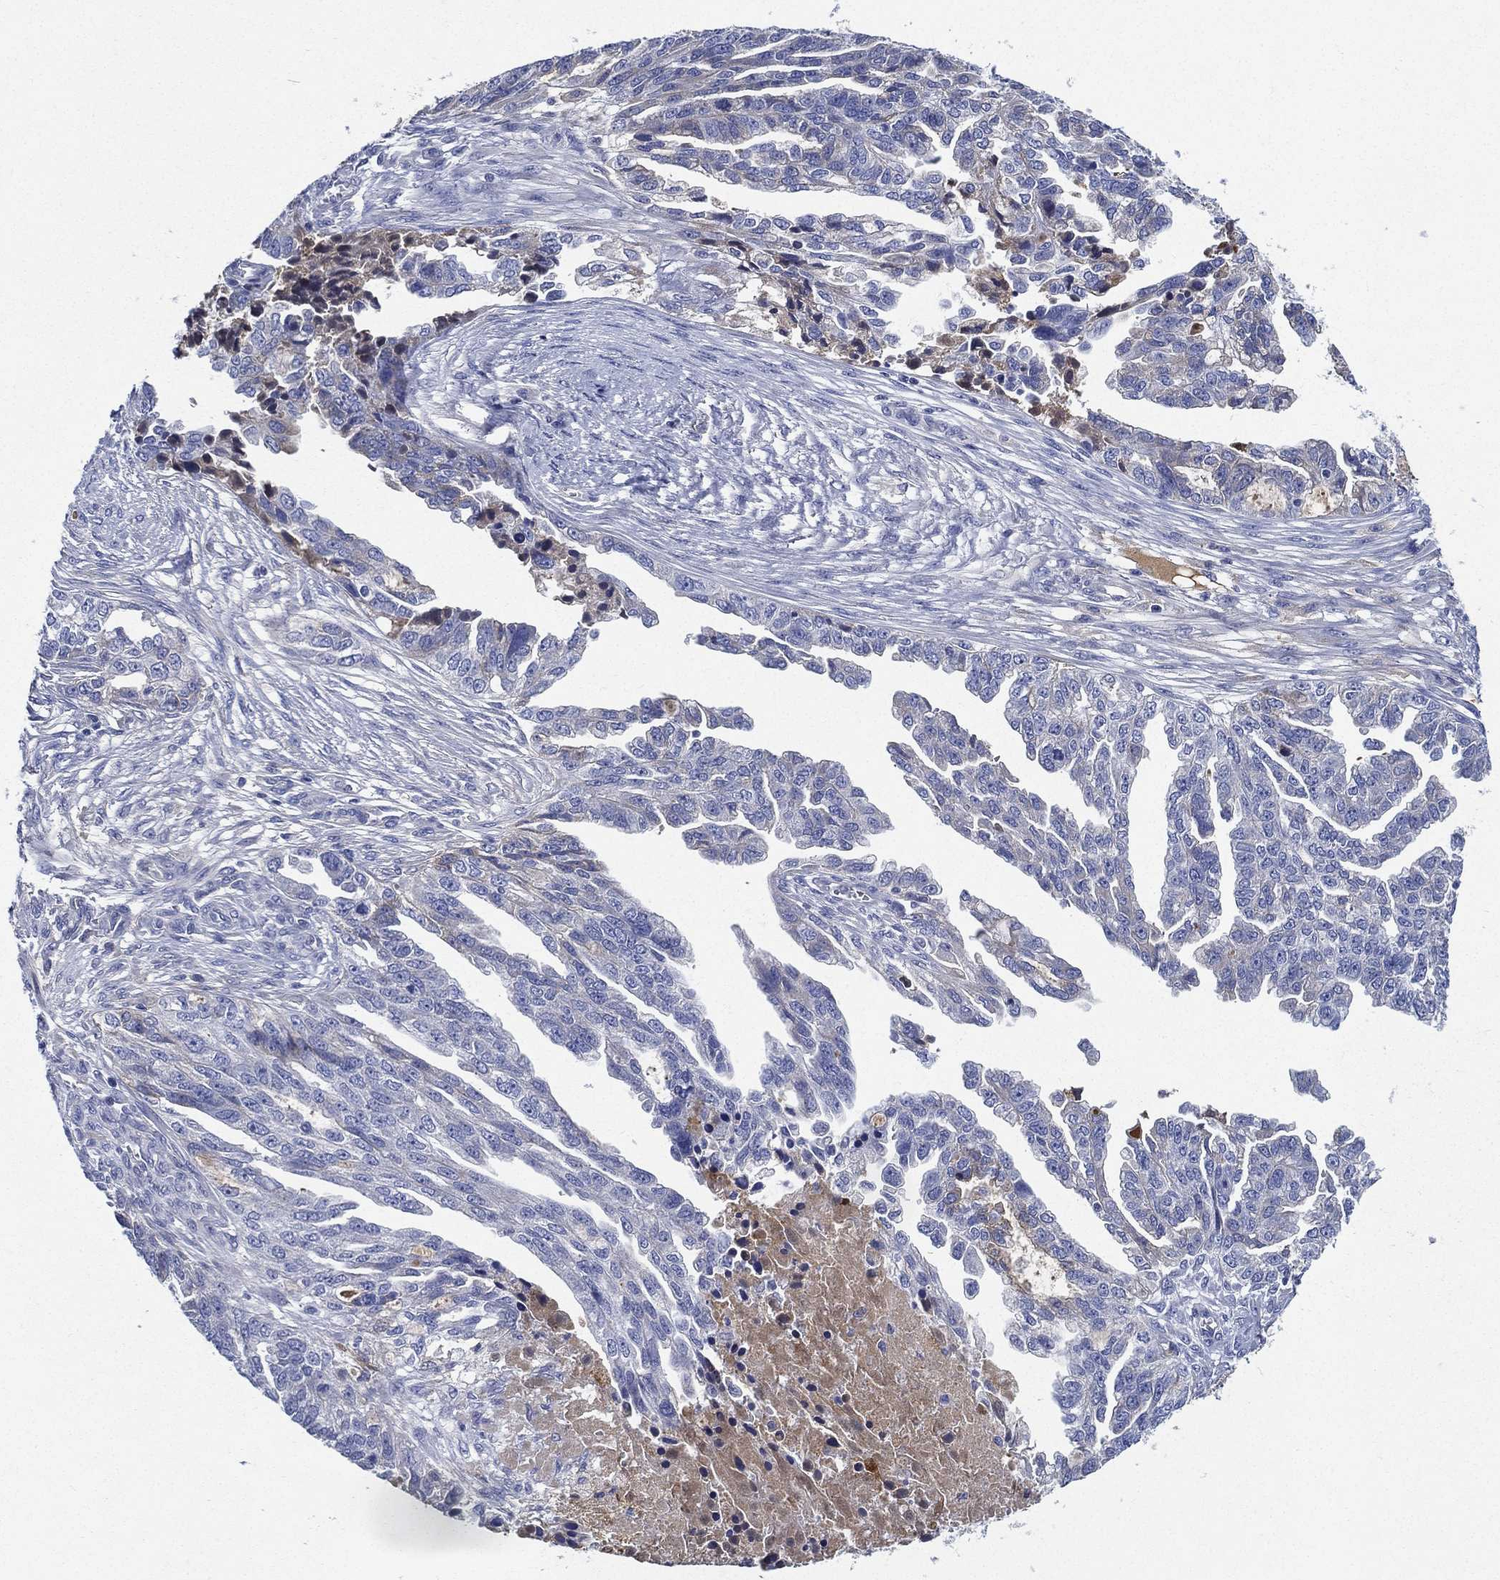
{"staining": {"intensity": "negative", "quantity": "none", "location": "none"}, "tissue": "ovarian cancer", "cell_type": "Tumor cells", "image_type": "cancer", "snomed": [{"axis": "morphology", "description": "Cystadenocarcinoma, serous, NOS"}, {"axis": "topography", "description": "Ovary"}], "caption": "IHC image of serous cystadenocarcinoma (ovarian) stained for a protein (brown), which displays no expression in tumor cells.", "gene": "TMPRSS11D", "patient": {"sex": "female", "age": 51}}